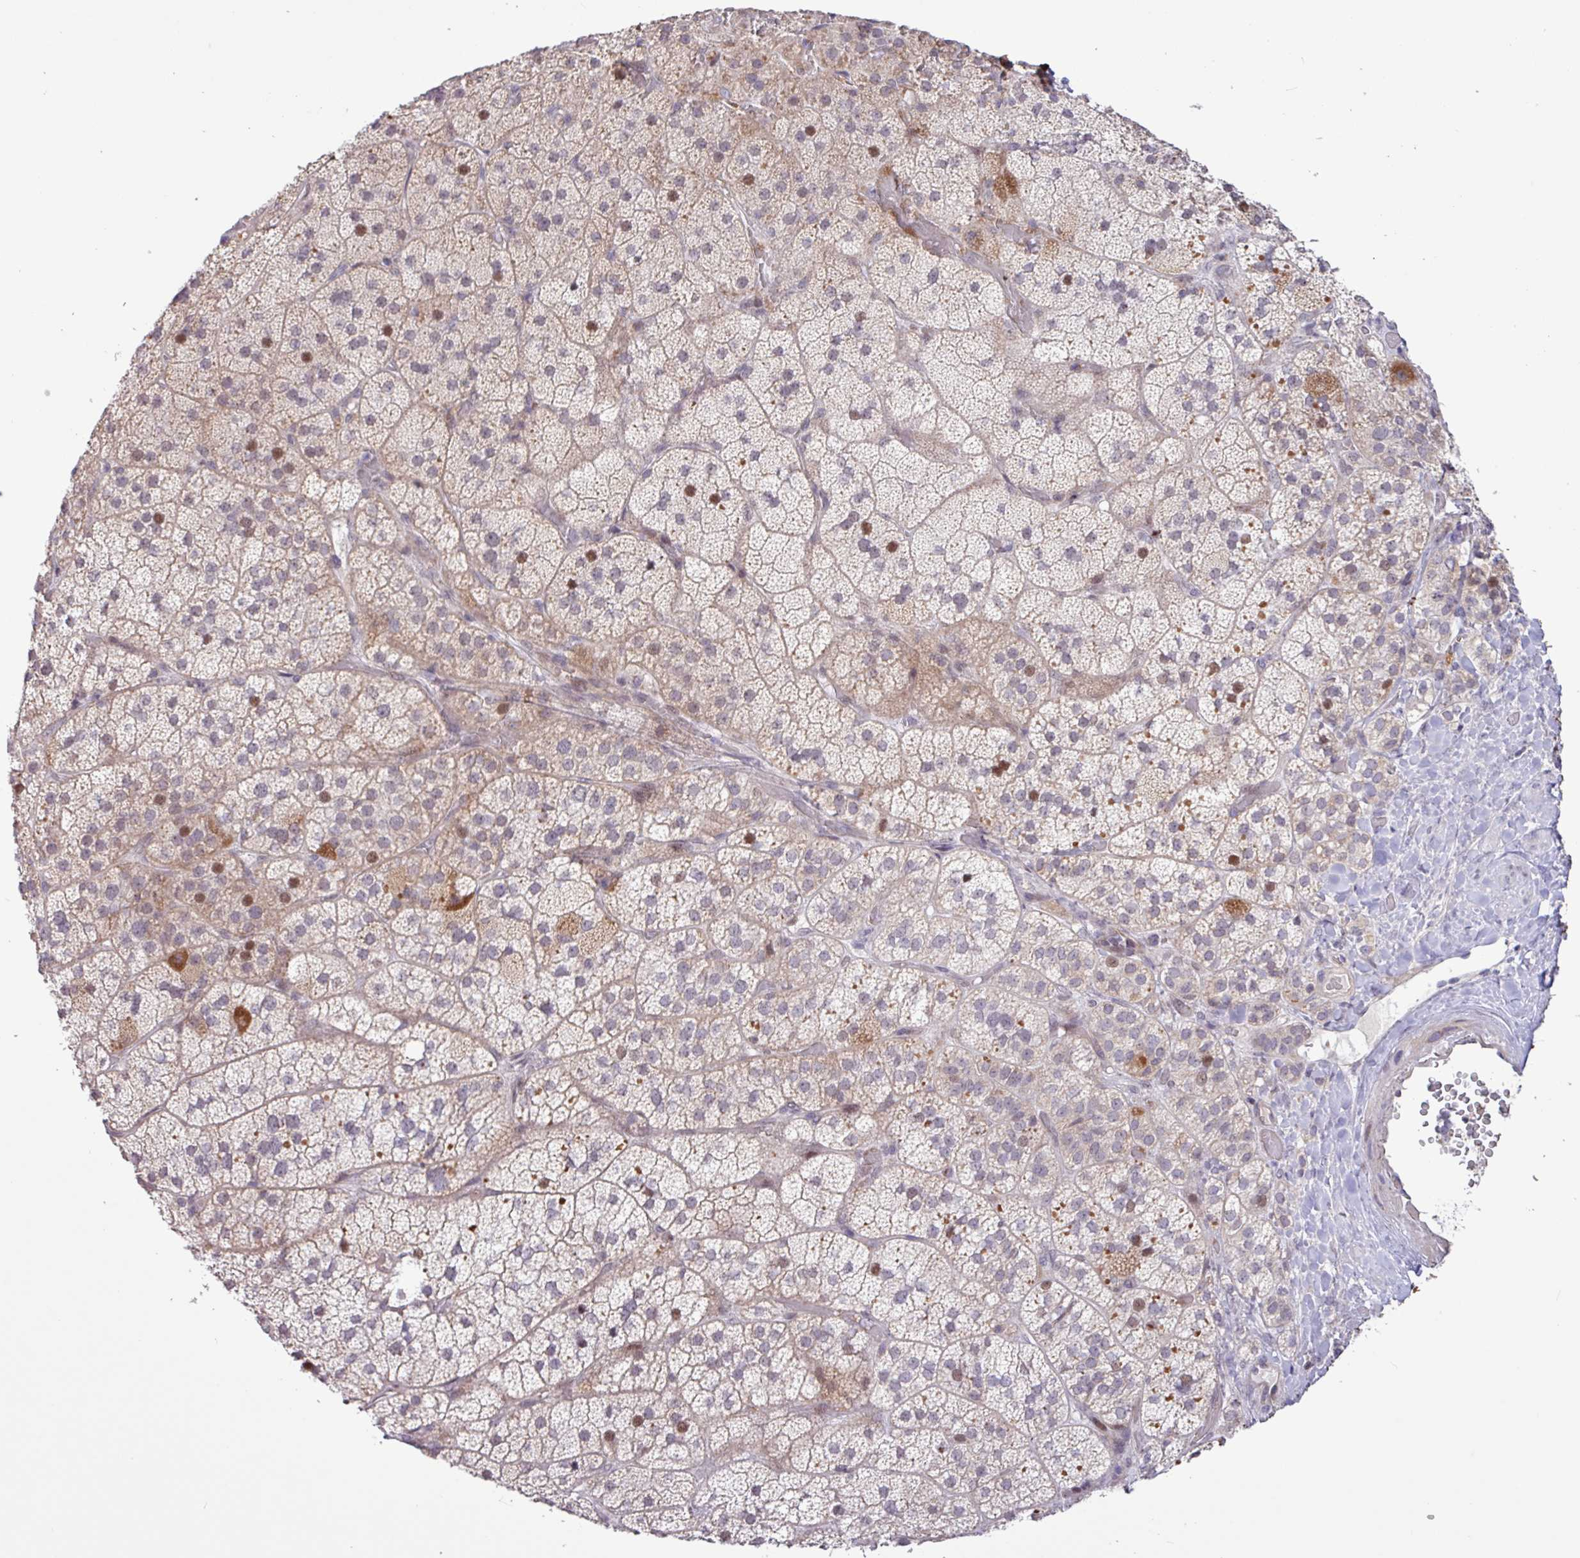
{"staining": {"intensity": "moderate", "quantity": "25%-75%", "location": "cytoplasmic/membranous,nuclear"}, "tissue": "adrenal gland", "cell_type": "Glandular cells", "image_type": "normal", "snomed": [{"axis": "morphology", "description": "Normal tissue, NOS"}, {"axis": "topography", "description": "Adrenal gland"}], "caption": "Normal adrenal gland reveals moderate cytoplasmic/membranous,nuclear expression in about 25%-75% of glandular cells (Brightfield microscopy of DAB IHC at high magnification)..", "gene": "RTL3", "patient": {"sex": "male", "age": 57}}